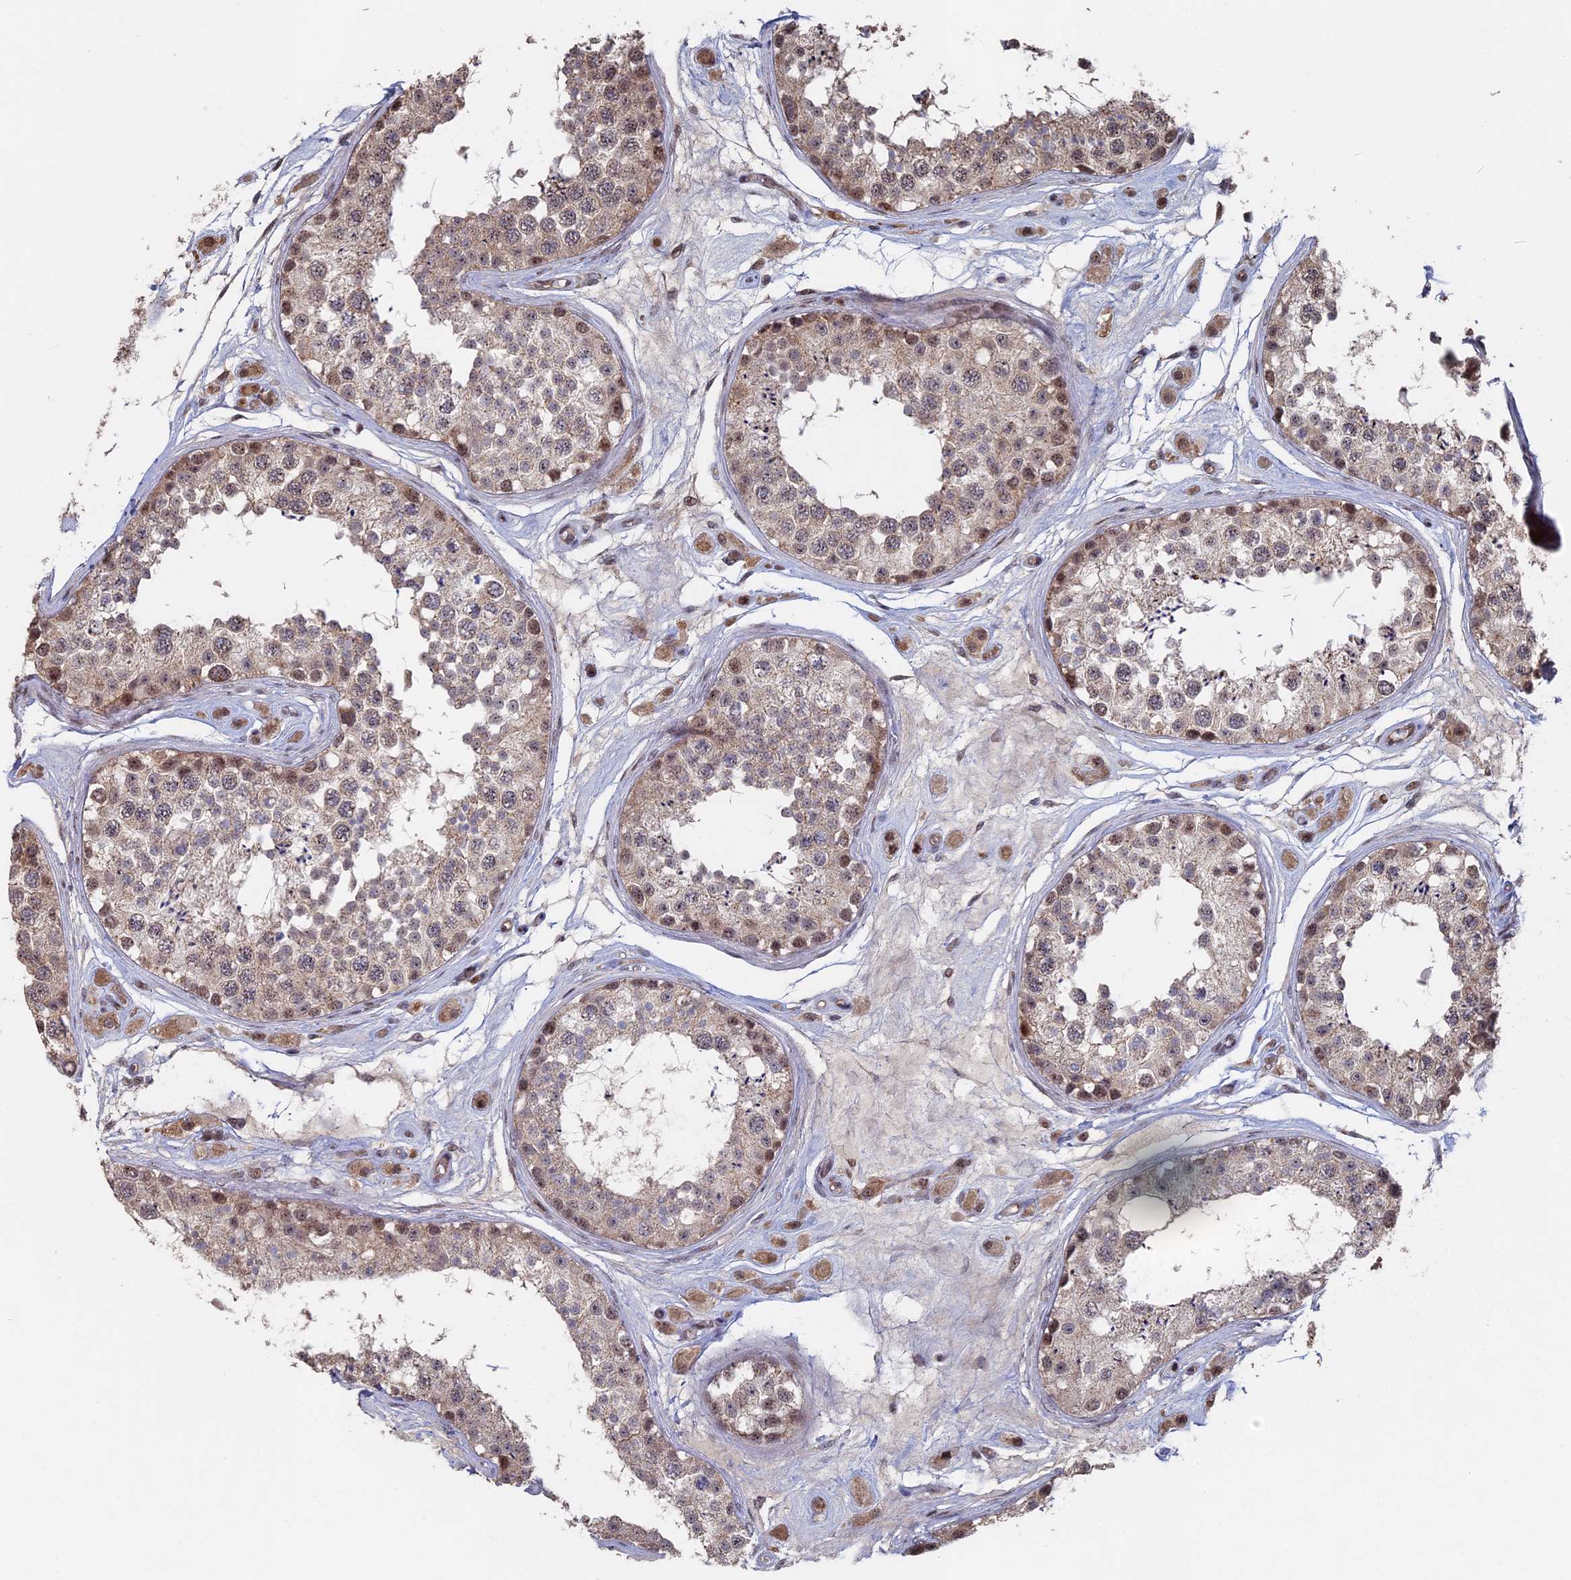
{"staining": {"intensity": "weak", "quantity": ">75%", "location": "cytoplasmic/membranous"}, "tissue": "testis", "cell_type": "Cells in seminiferous ducts", "image_type": "normal", "snomed": [{"axis": "morphology", "description": "Normal tissue, NOS"}, {"axis": "topography", "description": "Testis"}], "caption": "High-magnification brightfield microscopy of normal testis stained with DAB (brown) and counterstained with hematoxylin (blue). cells in seminiferous ducts exhibit weak cytoplasmic/membranous staining is appreciated in about>75% of cells.", "gene": "KIAA1328", "patient": {"sex": "male", "age": 25}}